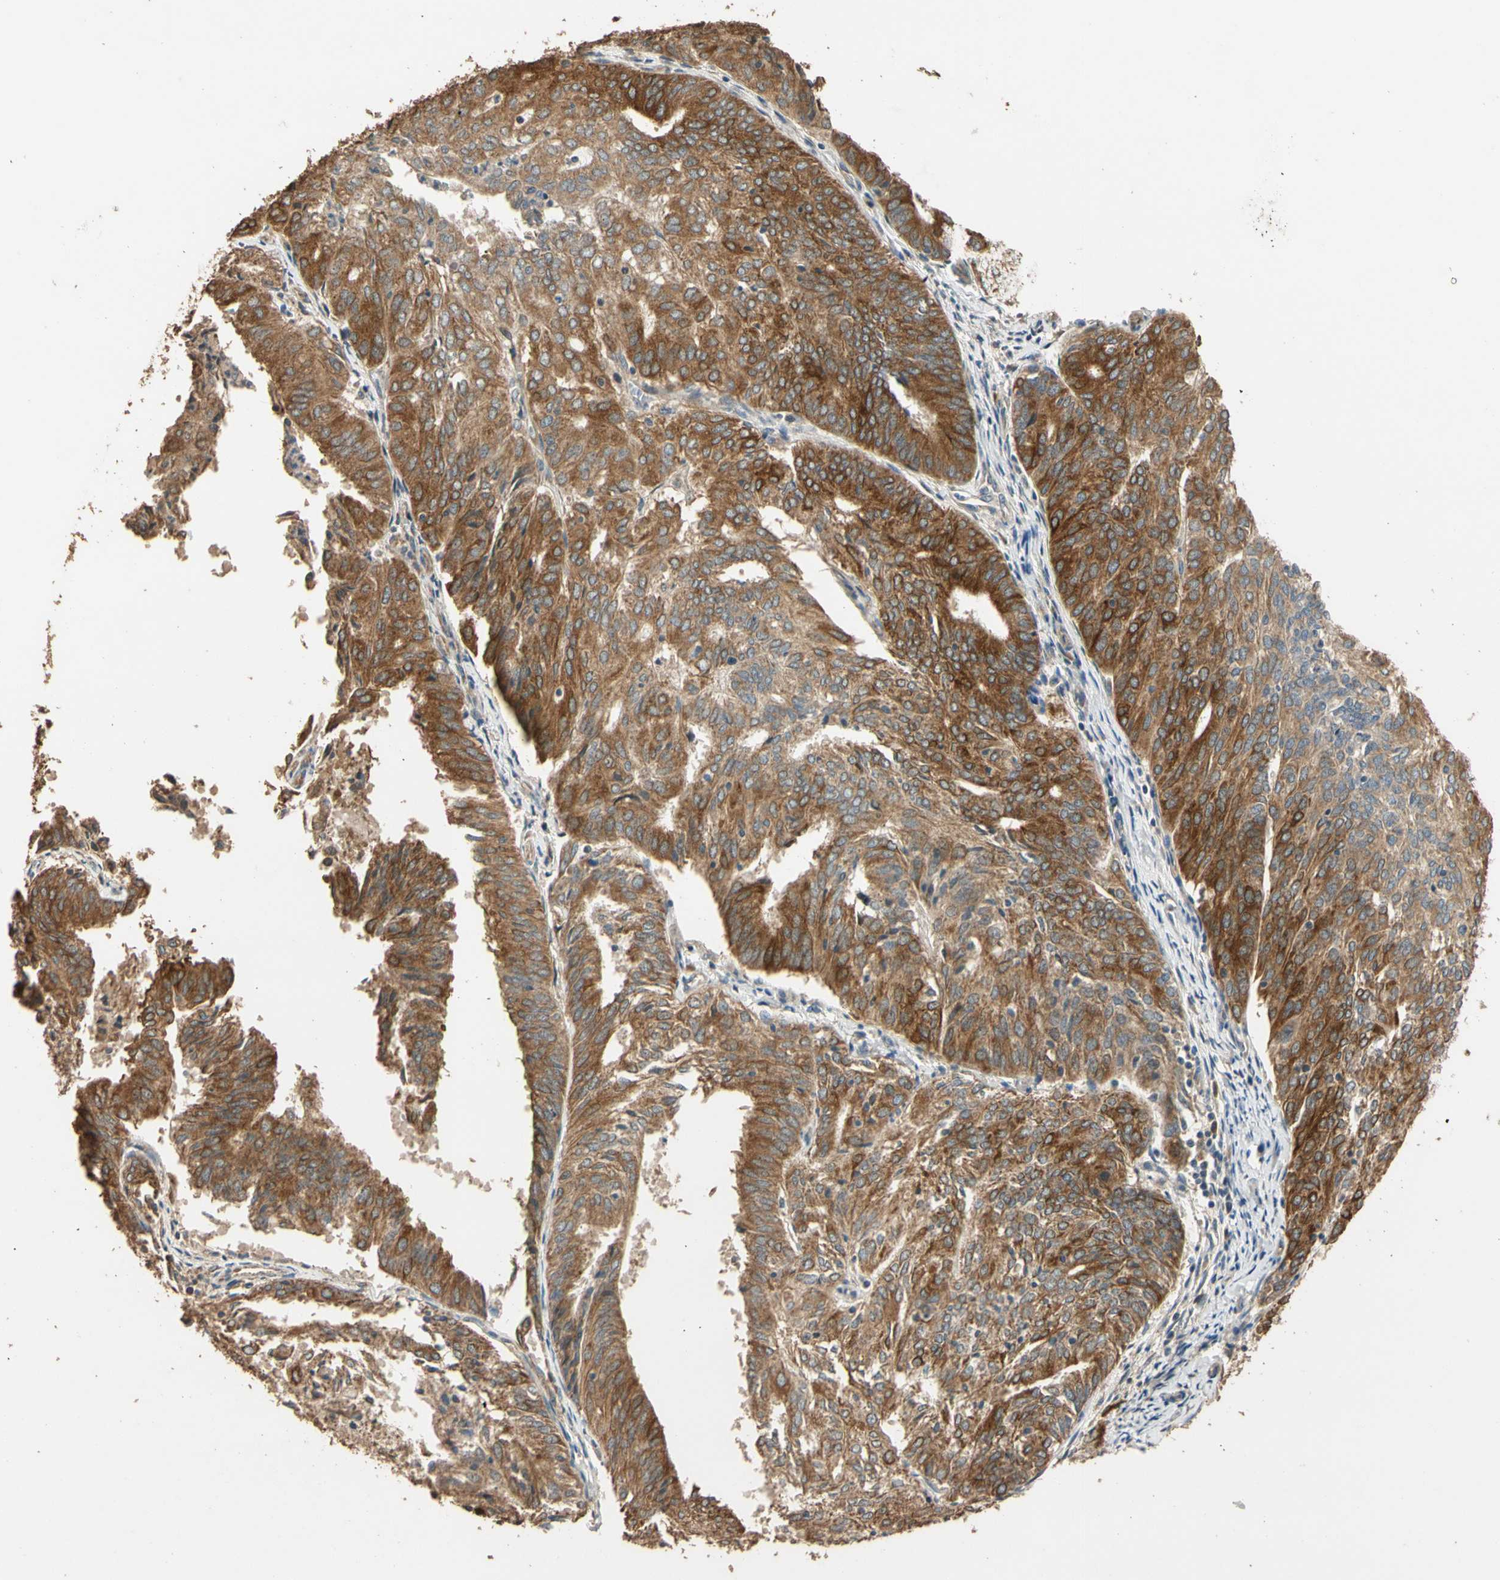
{"staining": {"intensity": "strong", "quantity": ">75%", "location": "cytoplasmic/membranous"}, "tissue": "endometrial cancer", "cell_type": "Tumor cells", "image_type": "cancer", "snomed": [{"axis": "morphology", "description": "Adenocarcinoma, NOS"}, {"axis": "topography", "description": "Uterus"}], "caption": "Immunohistochemistry staining of endometrial adenocarcinoma, which demonstrates high levels of strong cytoplasmic/membranous staining in approximately >75% of tumor cells indicating strong cytoplasmic/membranous protein expression. The staining was performed using DAB (brown) for protein detection and nuclei were counterstained in hematoxylin (blue).", "gene": "STX18", "patient": {"sex": "female", "age": 60}}